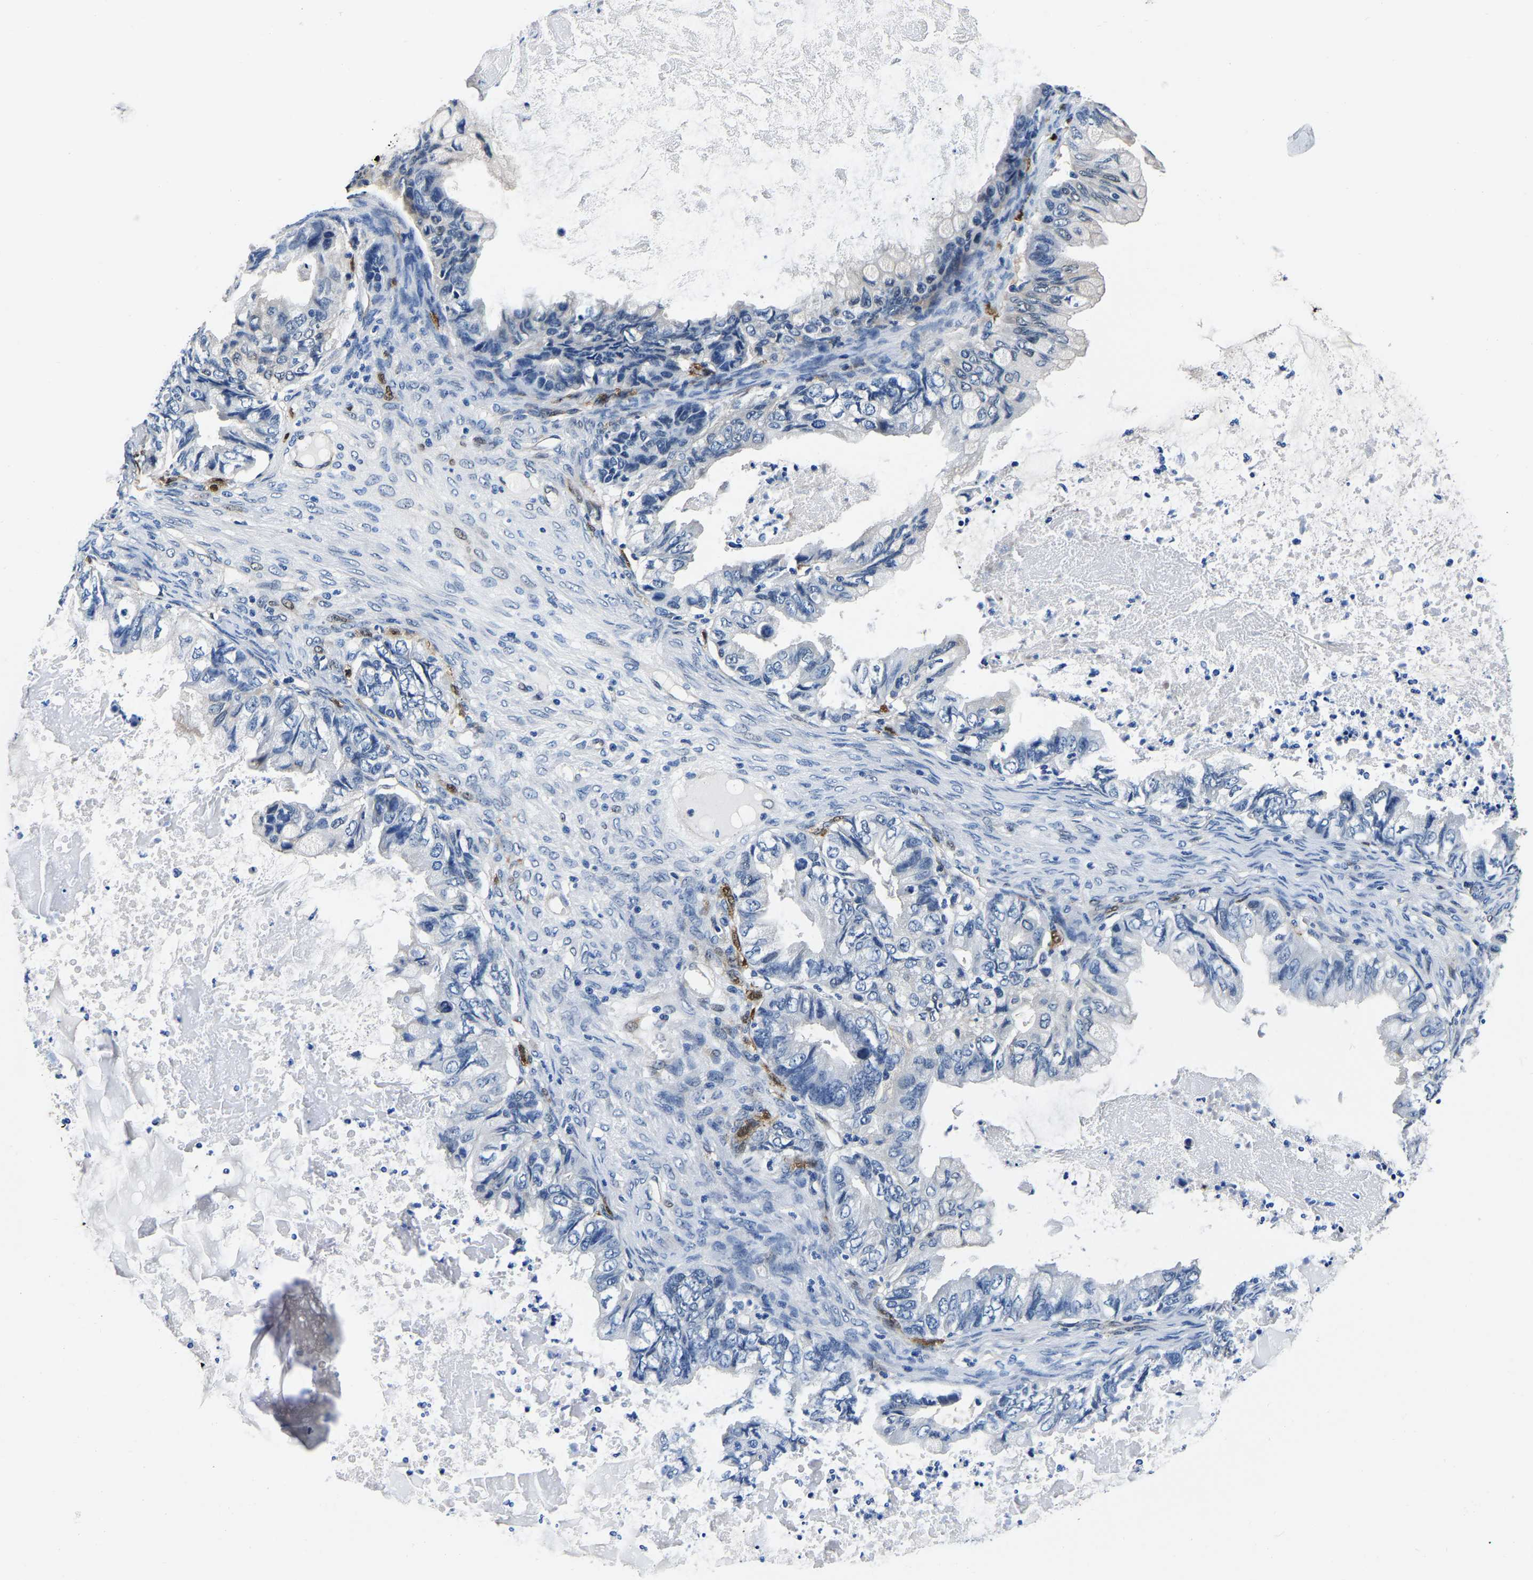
{"staining": {"intensity": "negative", "quantity": "none", "location": "none"}, "tissue": "ovarian cancer", "cell_type": "Tumor cells", "image_type": "cancer", "snomed": [{"axis": "morphology", "description": "Cystadenocarcinoma, mucinous, NOS"}, {"axis": "topography", "description": "Ovary"}], "caption": "High magnification brightfield microscopy of ovarian mucinous cystadenocarcinoma stained with DAB (brown) and counterstained with hematoxylin (blue): tumor cells show no significant expression. (DAB (3,3'-diaminobenzidine) immunohistochemistry, high magnification).", "gene": "S100A13", "patient": {"sex": "female", "age": 80}}